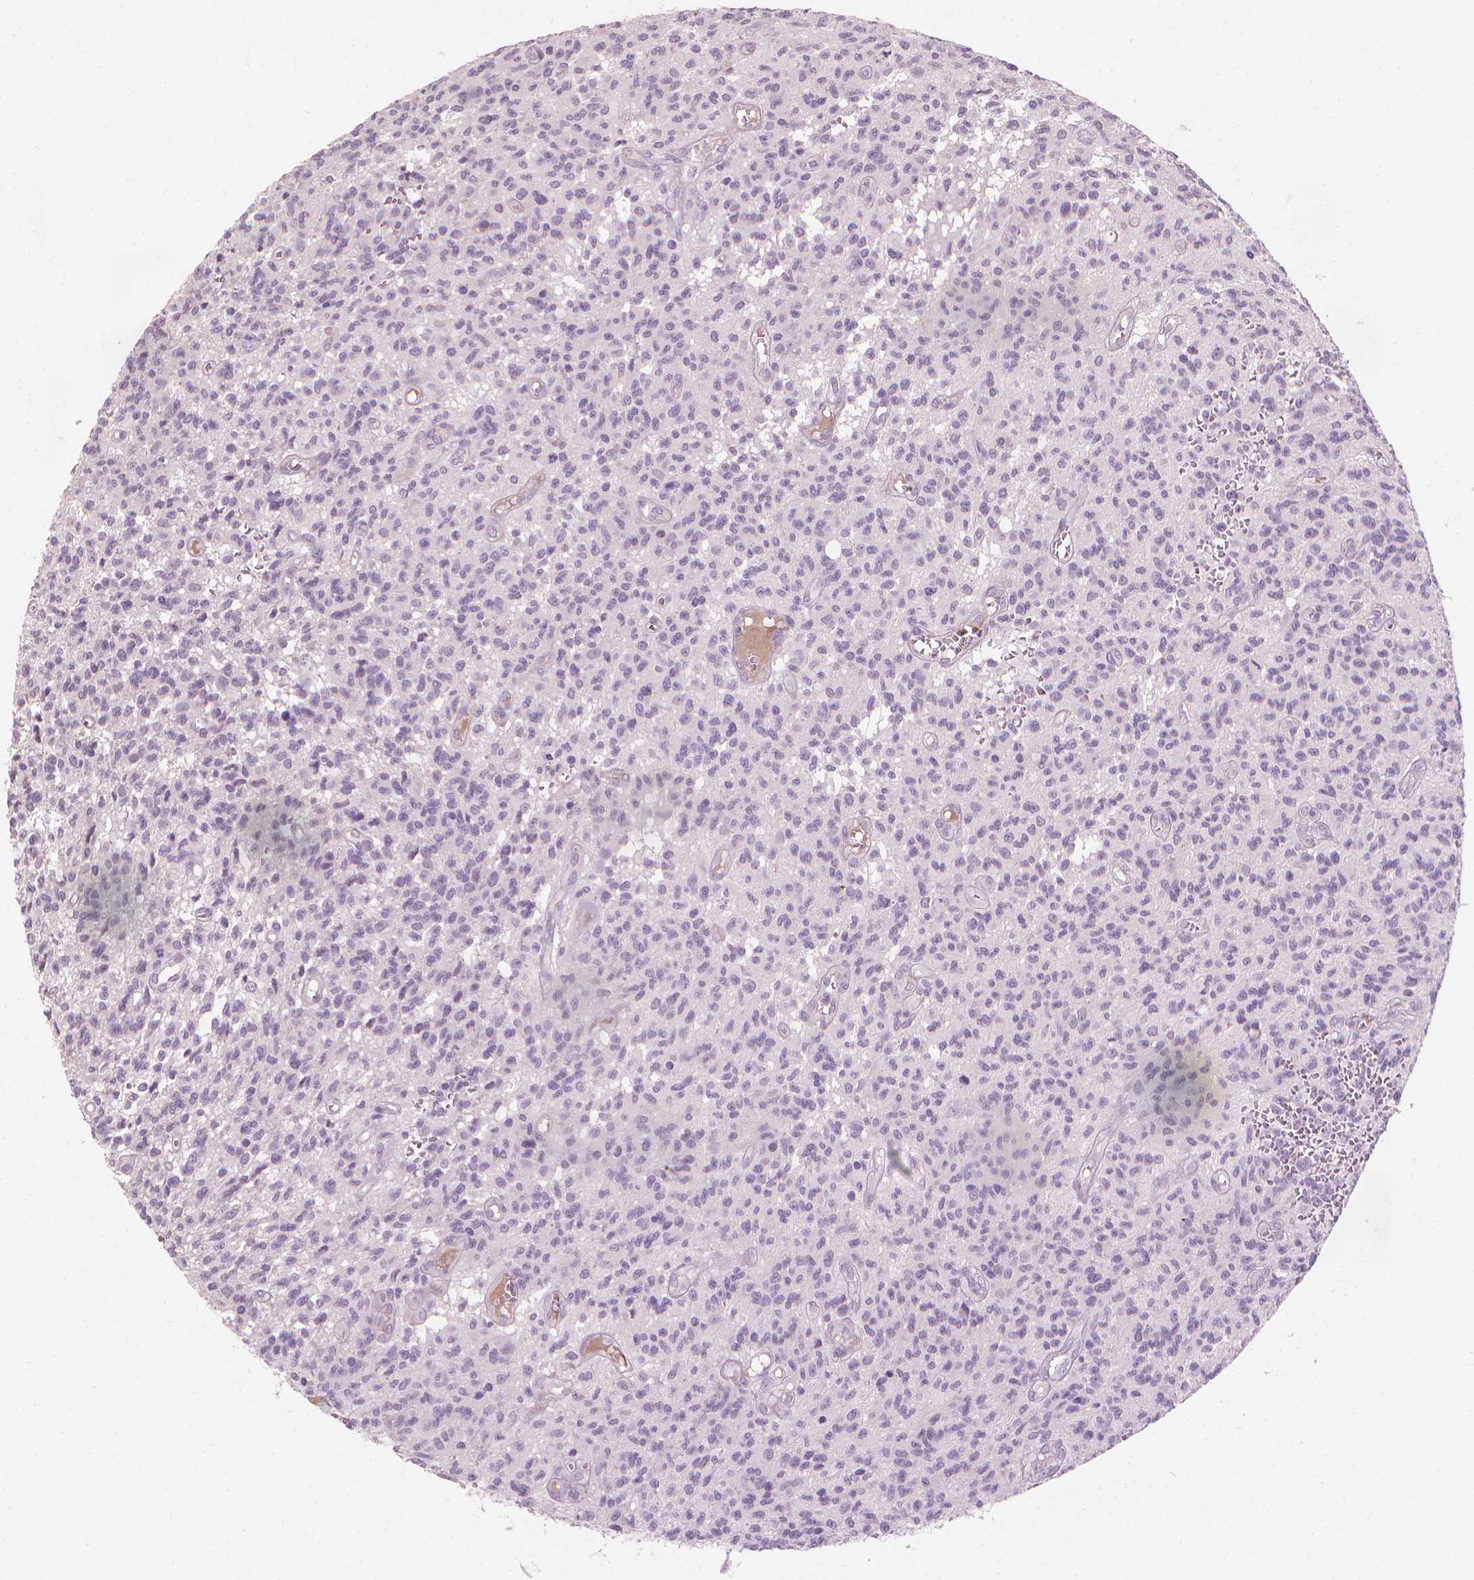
{"staining": {"intensity": "negative", "quantity": "none", "location": "none"}, "tissue": "glioma", "cell_type": "Tumor cells", "image_type": "cancer", "snomed": [{"axis": "morphology", "description": "Glioma, malignant, Low grade"}, {"axis": "topography", "description": "Brain"}], "caption": "High magnification brightfield microscopy of glioma stained with DAB (3,3'-diaminobenzidine) (brown) and counterstained with hematoxylin (blue): tumor cells show no significant positivity. Brightfield microscopy of immunohistochemistry (IHC) stained with DAB (3,3'-diaminobenzidine) (brown) and hematoxylin (blue), captured at high magnification.", "gene": "SAXO2", "patient": {"sex": "male", "age": 64}}